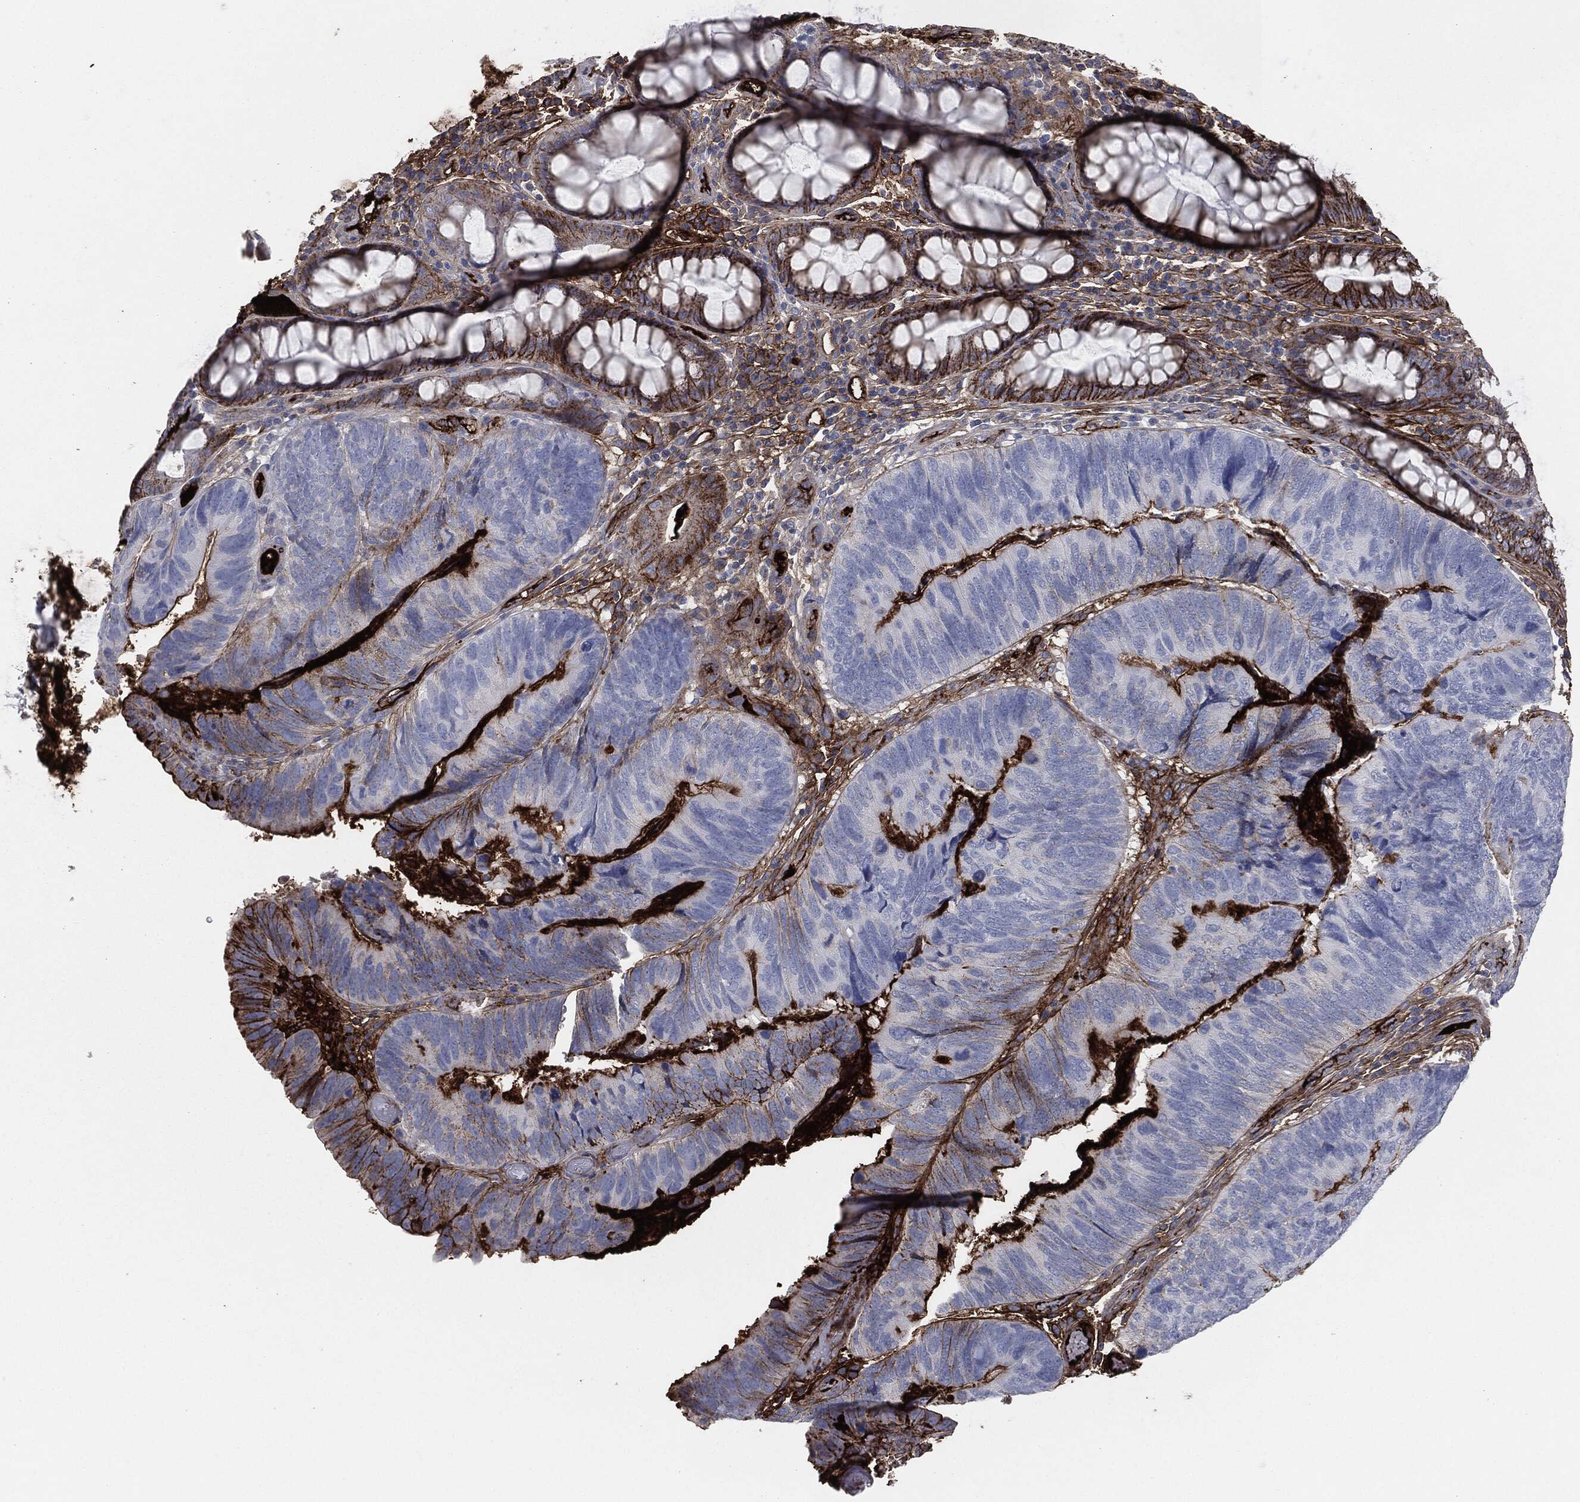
{"staining": {"intensity": "strong", "quantity": "25%-75%", "location": "cytoplasmic/membranous"}, "tissue": "colorectal cancer", "cell_type": "Tumor cells", "image_type": "cancer", "snomed": [{"axis": "morphology", "description": "Adenocarcinoma, NOS"}, {"axis": "topography", "description": "Colon"}], "caption": "Immunohistochemical staining of human colorectal cancer (adenocarcinoma) reveals high levels of strong cytoplasmic/membranous protein expression in about 25%-75% of tumor cells. The staining is performed using DAB (3,3'-diaminobenzidine) brown chromogen to label protein expression. The nuclei are counter-stained blue using hematoxylin.", "gene": "APOB", "patient": {"sex": "female", "age": 67}}